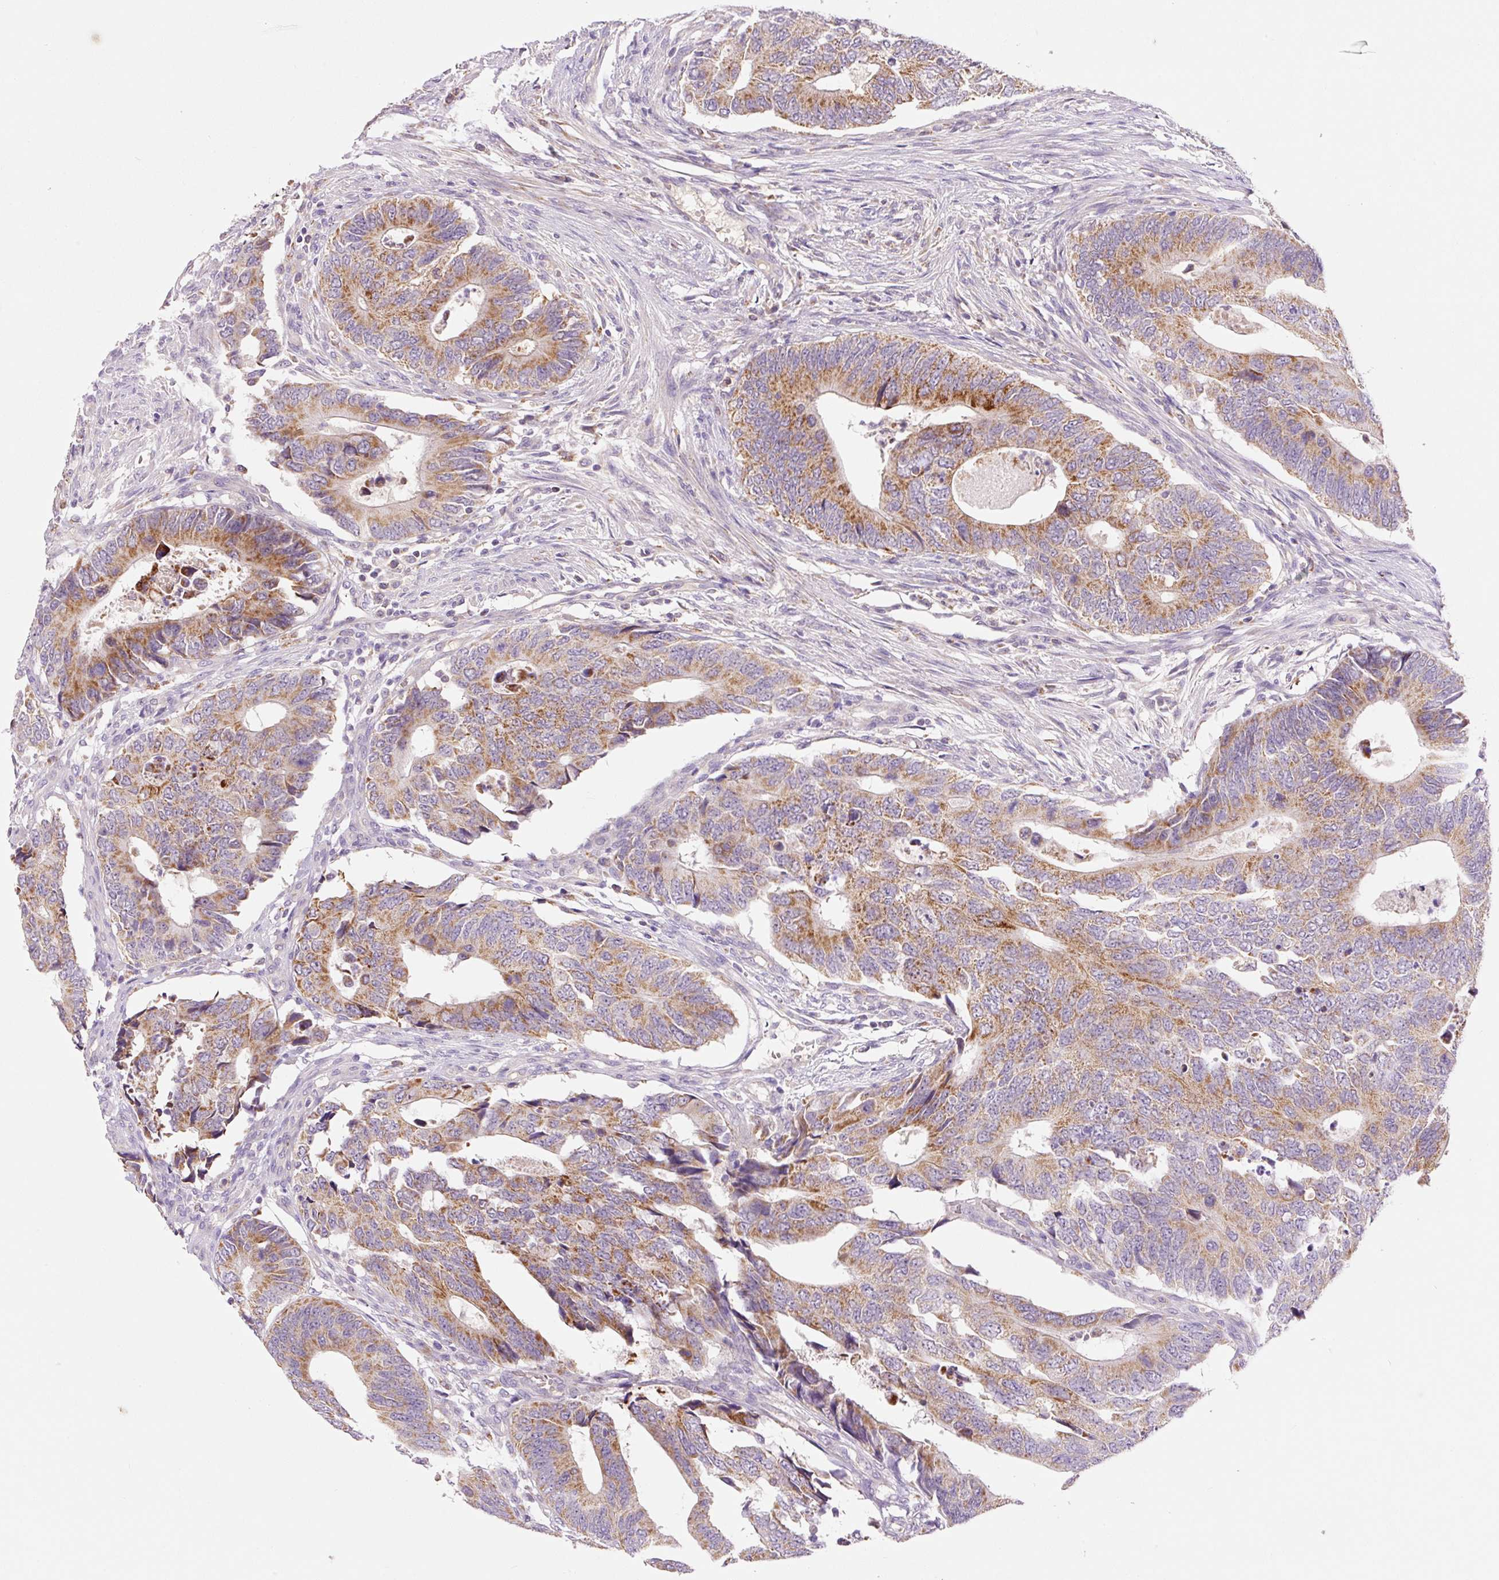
{"staining": {"intensity": "moderate", "quantity": ">75%", "location": "cytoplasmic/membranous"}, "tissue": "colorectal cancer", "cell_type": "Tumor cells", "image_type": "cancer", "snomed": [{"axis": "morphology", "description": "Adenocarcinoma, NOS"}, {"axis": "topography", "description": "Colon"}], "caption": "Immunohistochemical staining of colorectal cancer (adenocarcinoma) shows medium levels of moderate cytoplasmic/membranous positivity in about >75% of tumor cells.", "gene": "PCK2", "patient": {"sex": "male", "age": 87}}